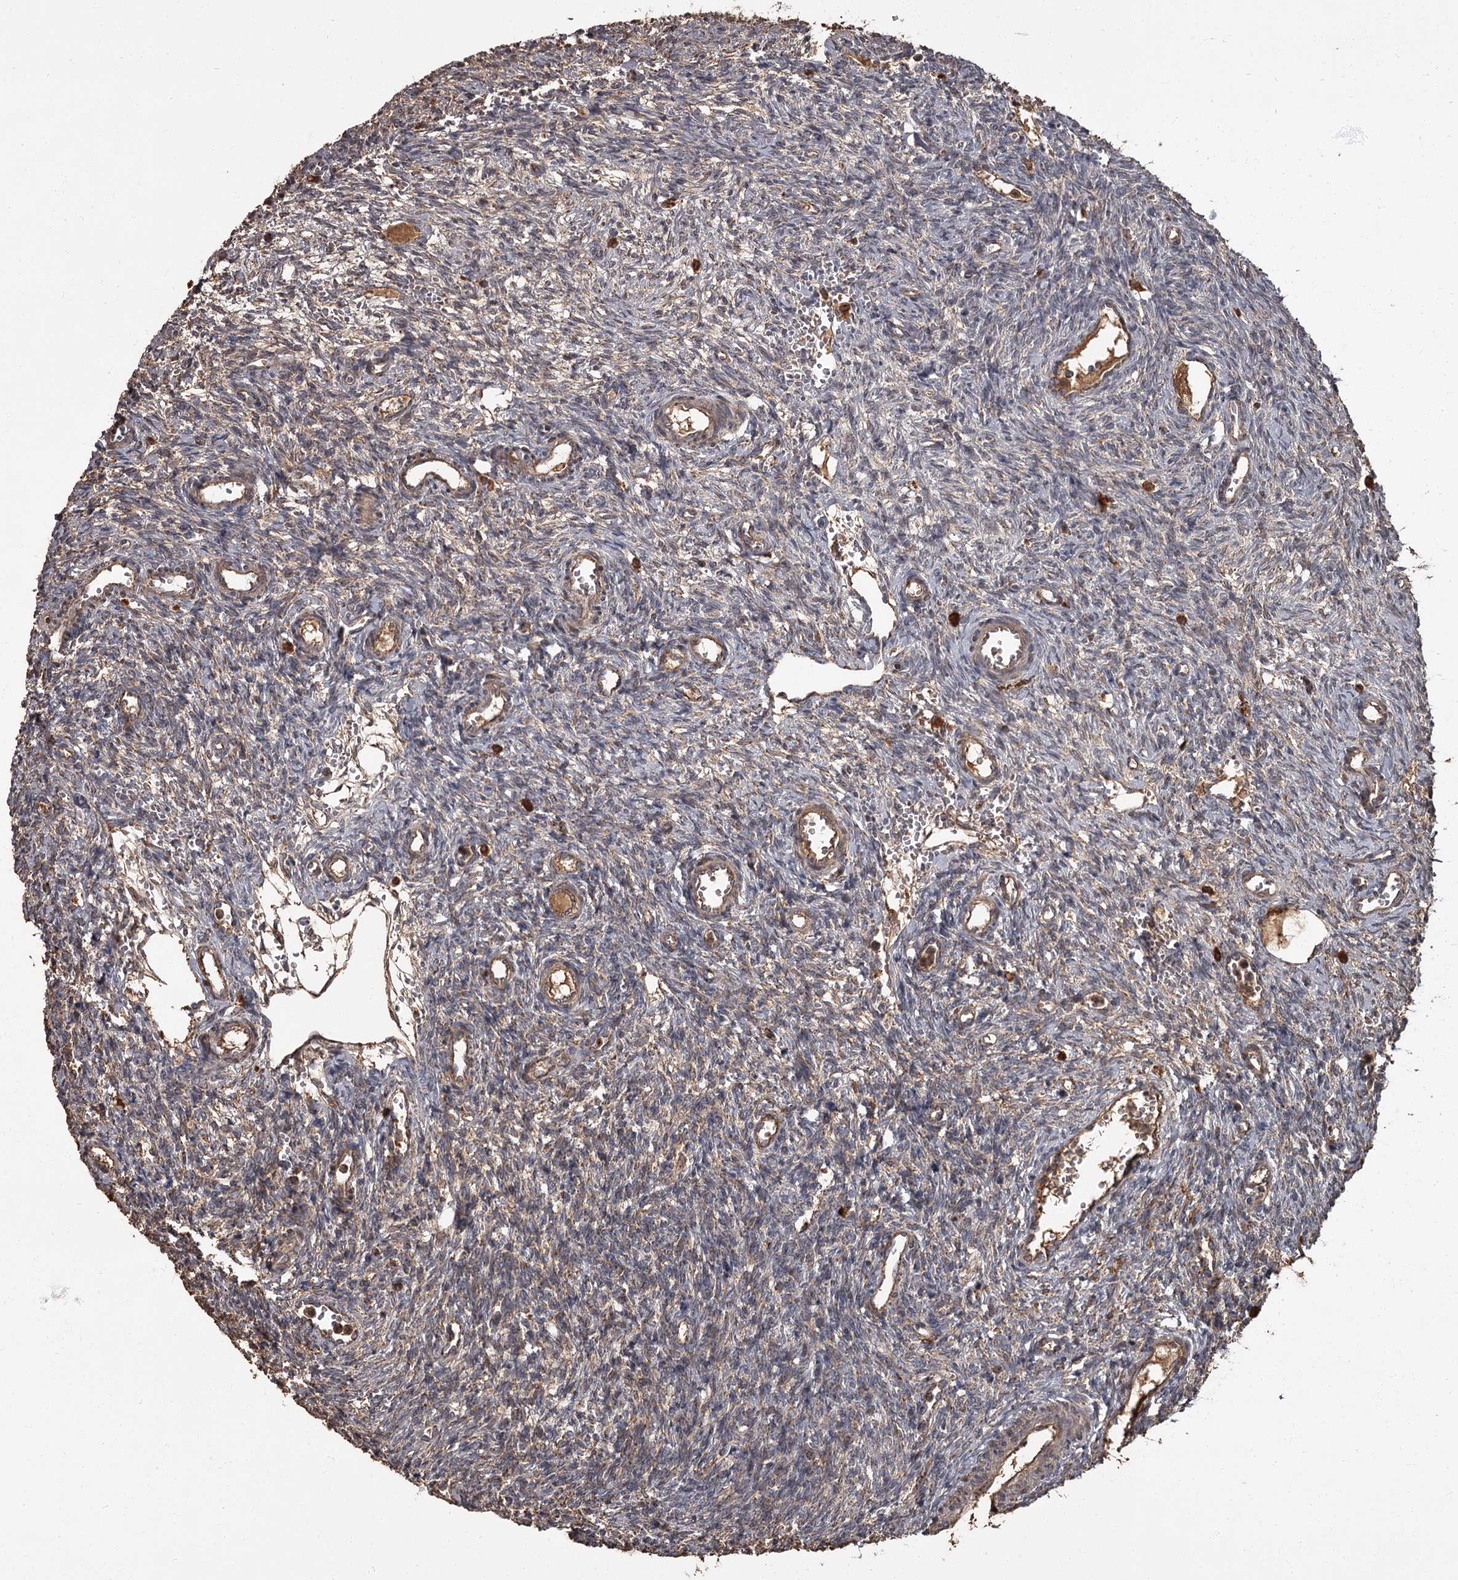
{"staining": {"intensity": "moderate", "quantity": ">75%", "location": "cytoplasmic/membranous"}, "tissue": "ovary", "cell_type": "Follicle cells", "image_type": "normal", "snomed": [{"axis": "morphology", "description": "Normal tissue, NOS"}, {"axis": "topography", "description": "Ovary"}], "caption": "A histopathology image of ovary stained for a protein demonstrates moderate cytoplasmic/membranous brown staining in follicle cells.", "gene": "THAP9", "patient": {"sex": "female", "age": 39}}